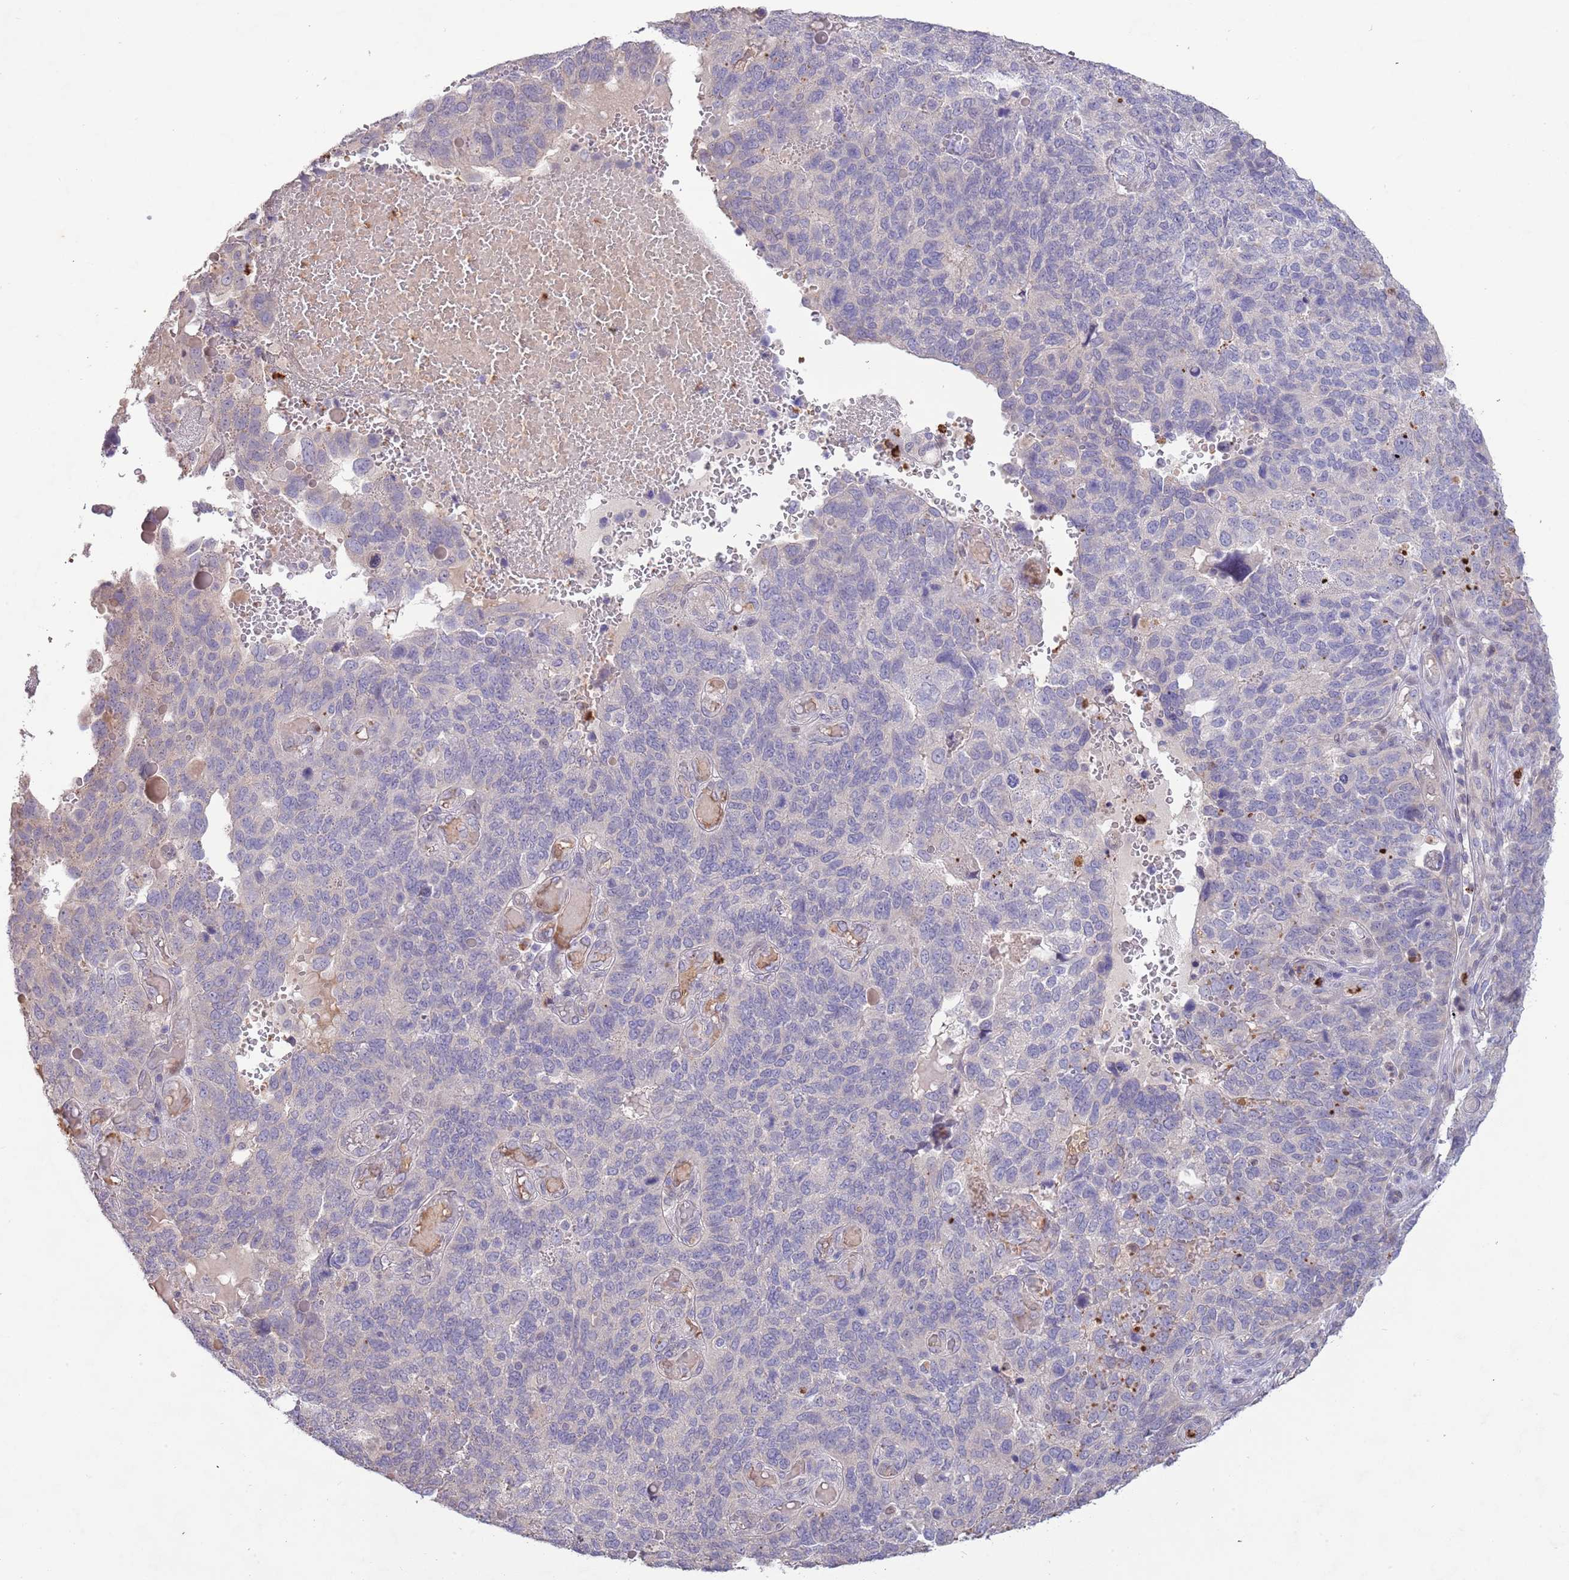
{"staining": {"intensity": "weak", "quantity": "<25%", "location": "cytoplasmic/membranous"}, "tissue": "endometrial cancer", "cell_type": "Tumor cells", "image_type": "cancer", "snomed": [{"axis": "morphology", "description": "Adenocarcinoma, NOS"}, {"axis": "topography", "description": "Endometrium"}], "caption": "The photomicrograph reveals no significant staining in tumor cells of endometrial adenocarcinoma.", "gene": "P2RY13", "patient": {"sex": "female", "age": 66}}